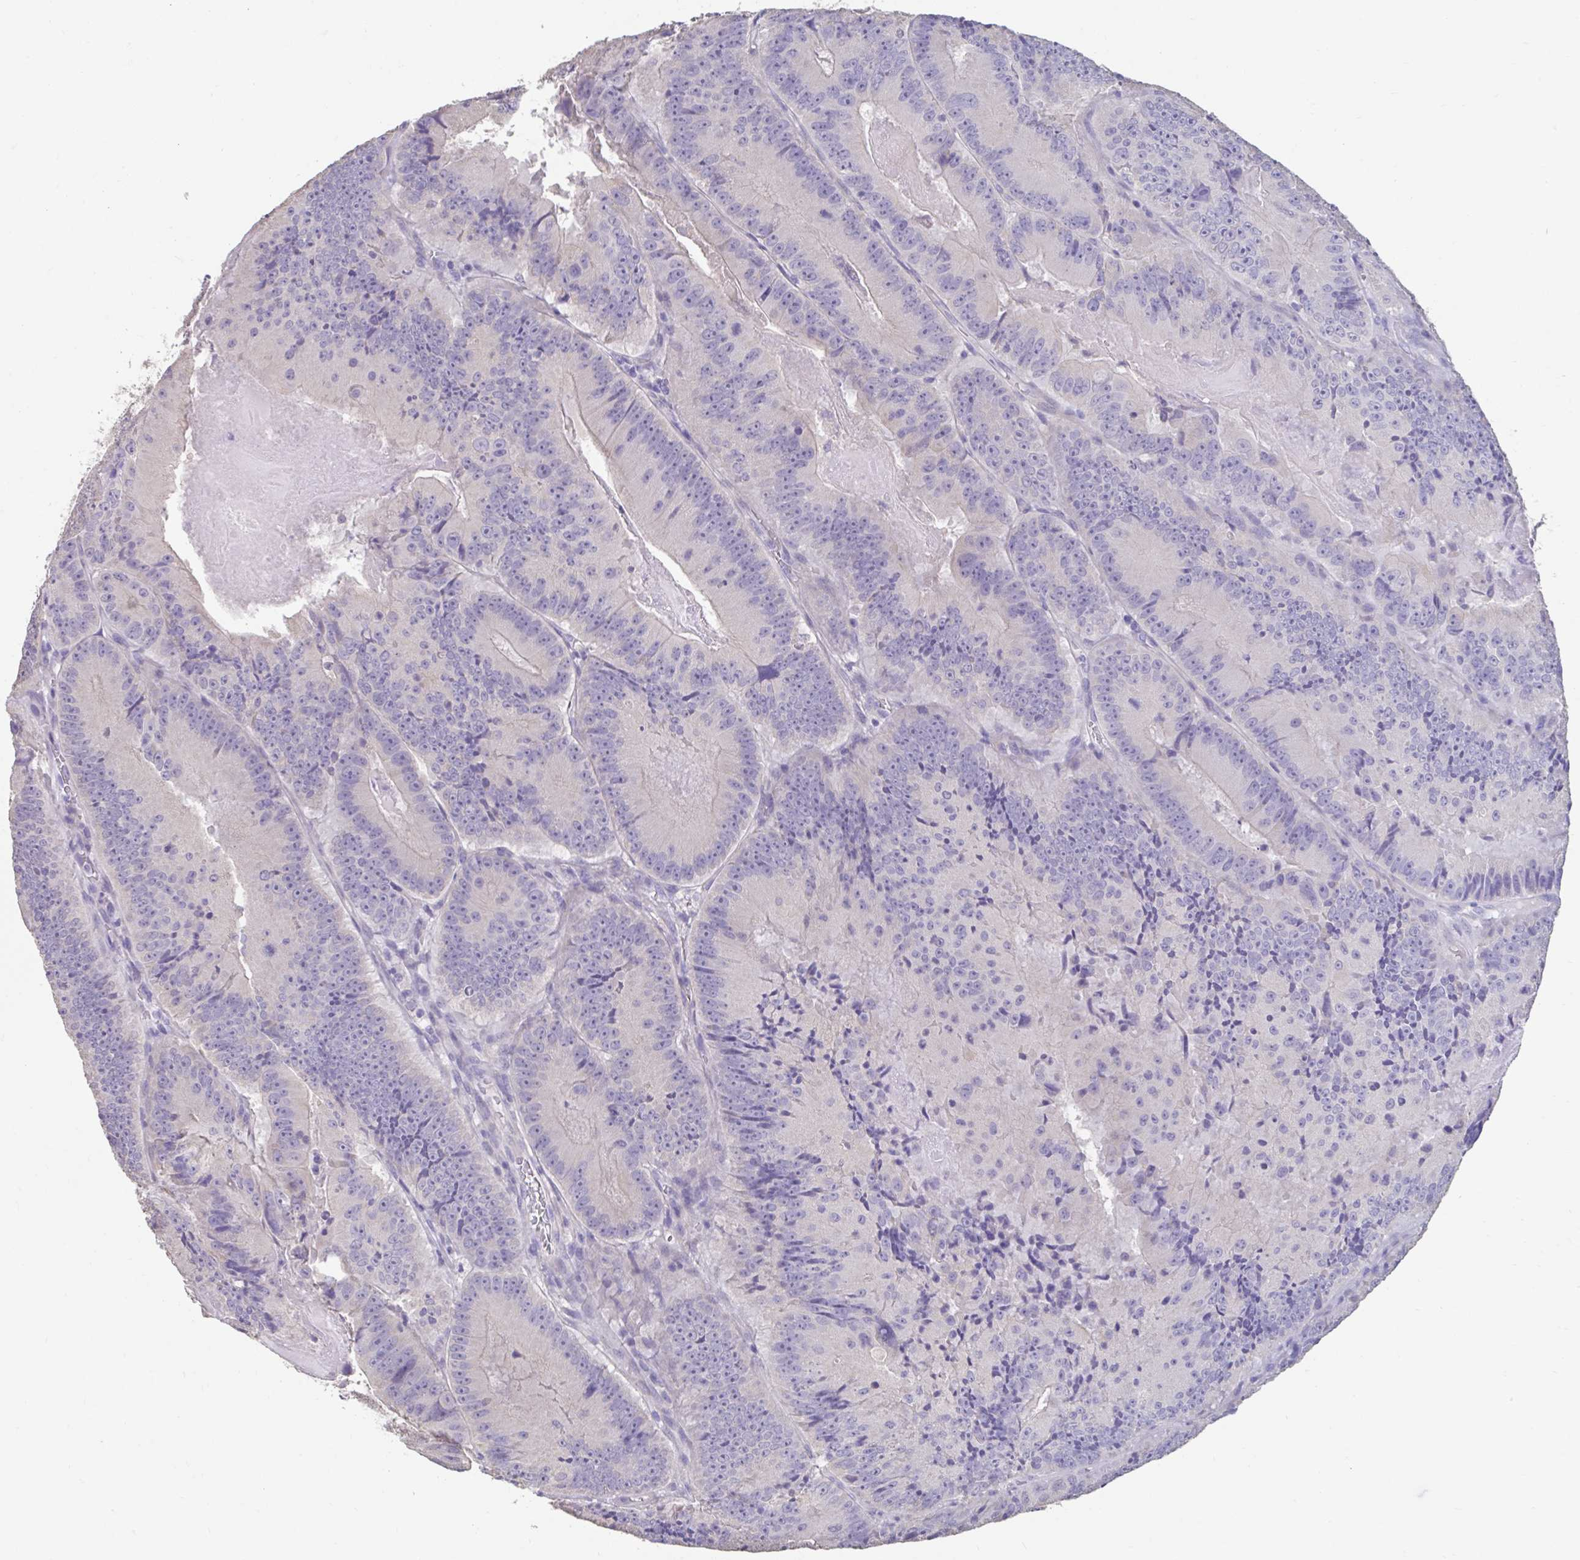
{"staining": {"intensity": "negative", "quantity": "none", "location": "none"}, "tissue": "colorectal cancer", "cell_type": "Tumor cells", "image_type": "cancer", "snomed": [{"axis": "morphology", "description": "Adenocarcinoma, NOS"}, {"axis": "topography", "description": "Colon"}], "caption": "The IHC histopathology image has no significant staining in tumor cells of colorectal adenocarcinoma tissue. (Brightfield microscopy of DAB IHC at high magnification).", "gene": "GPR162", "patient": {"sex": "female", "age": 86}}